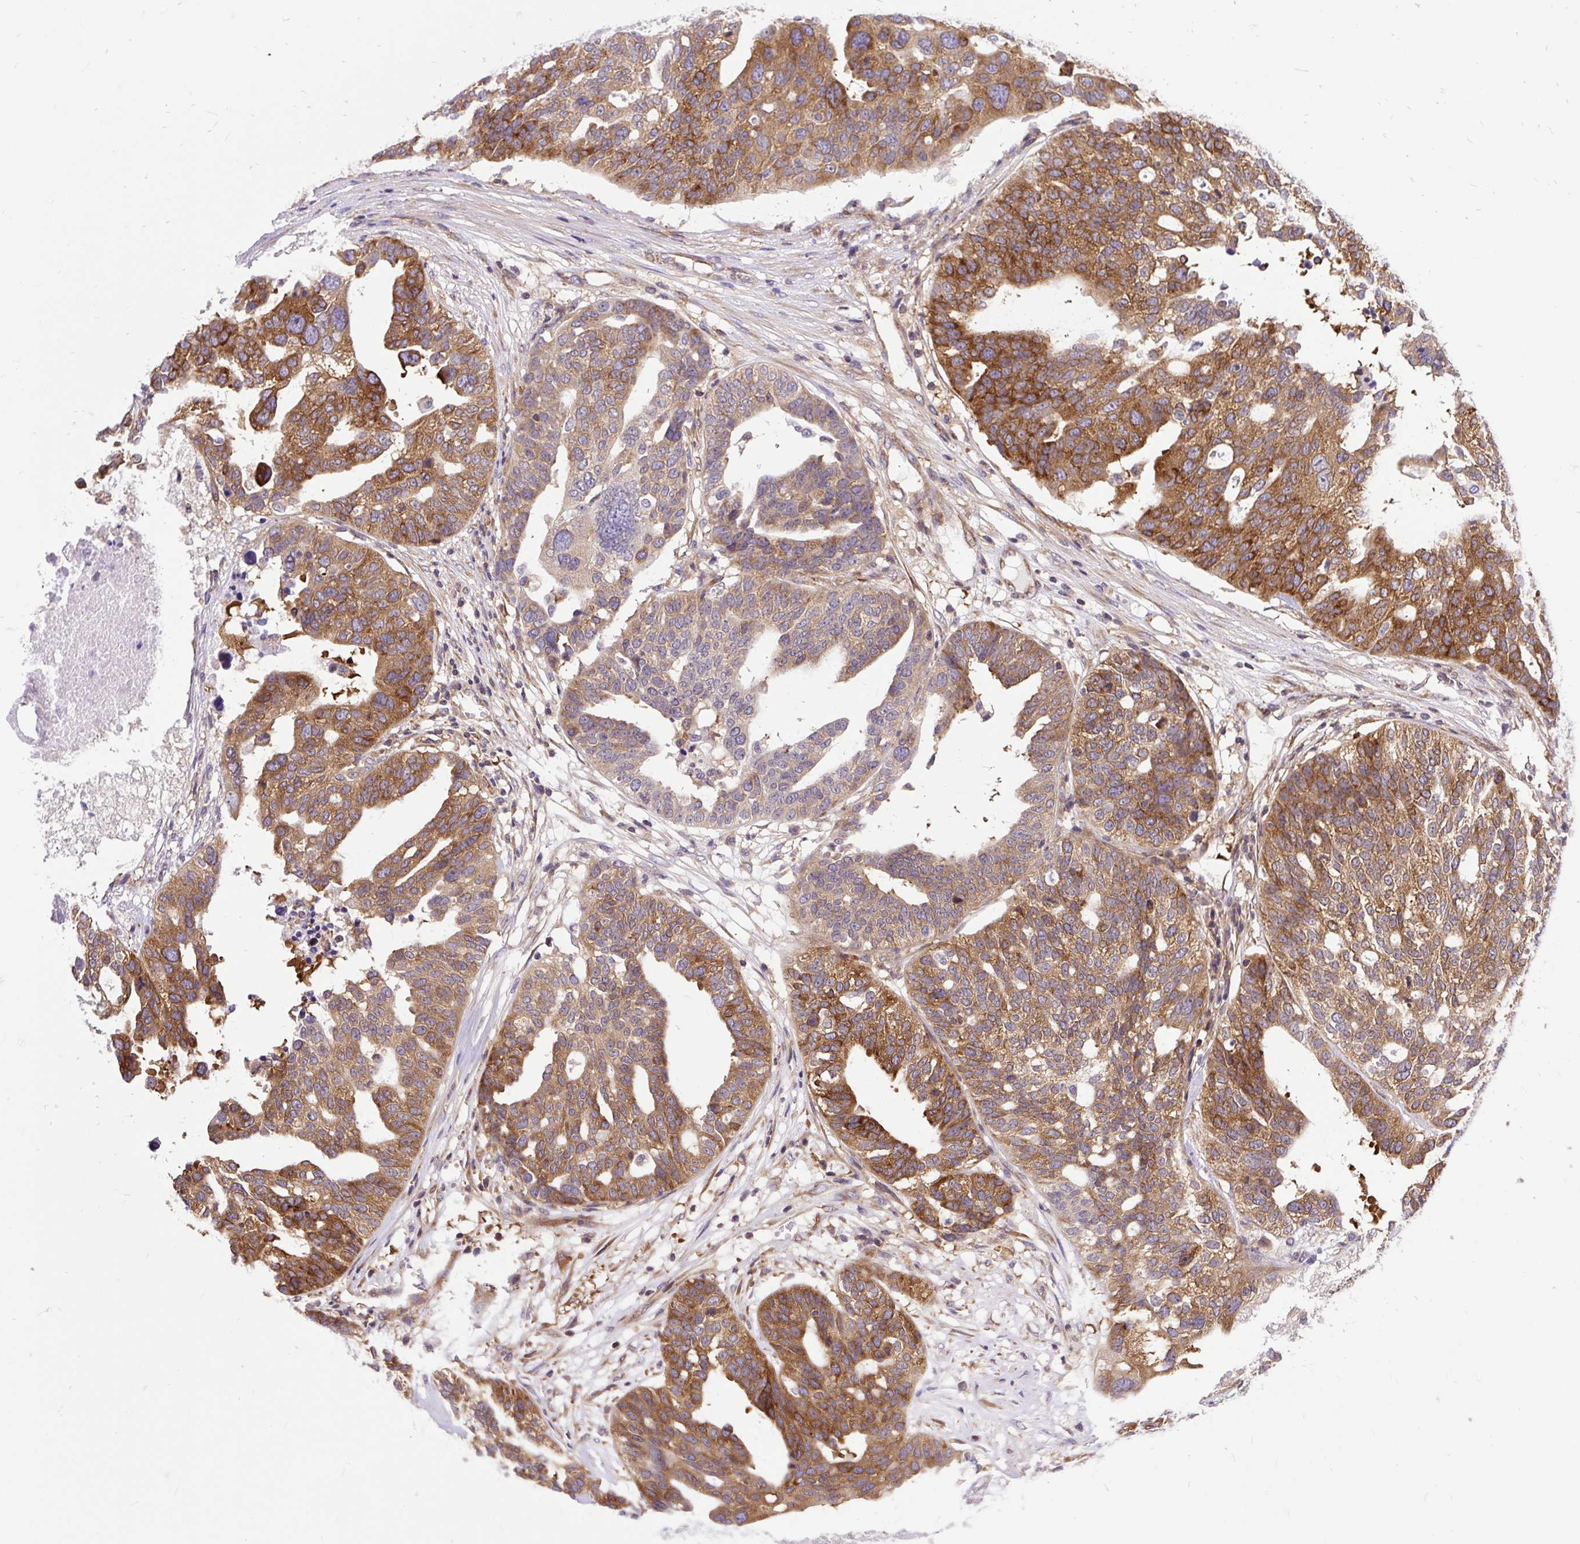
{"staining": {"intensity": "strong", "quantity": "25%-75%", "location": "cytoplasmic/membranous"}, "tissue": "ovarian cancer", "cell_type": "Tumor cells", "image_type": "cancer", "snomed": [{"axis": "morphology", "description": "Cystadenocarcinoma, serous, NOS"}, {"axis": "topography", "description": "Ovary"}], "caption": "Brown immunohistochemical staining in ovarian cancer (serous cystadenocarcinoma) shows strong cytoplasmic/membranous staining in about 25%-75% of tumor cells.", "gene": "TRIM17", "patient": {"sex": "female", "age": 59}}